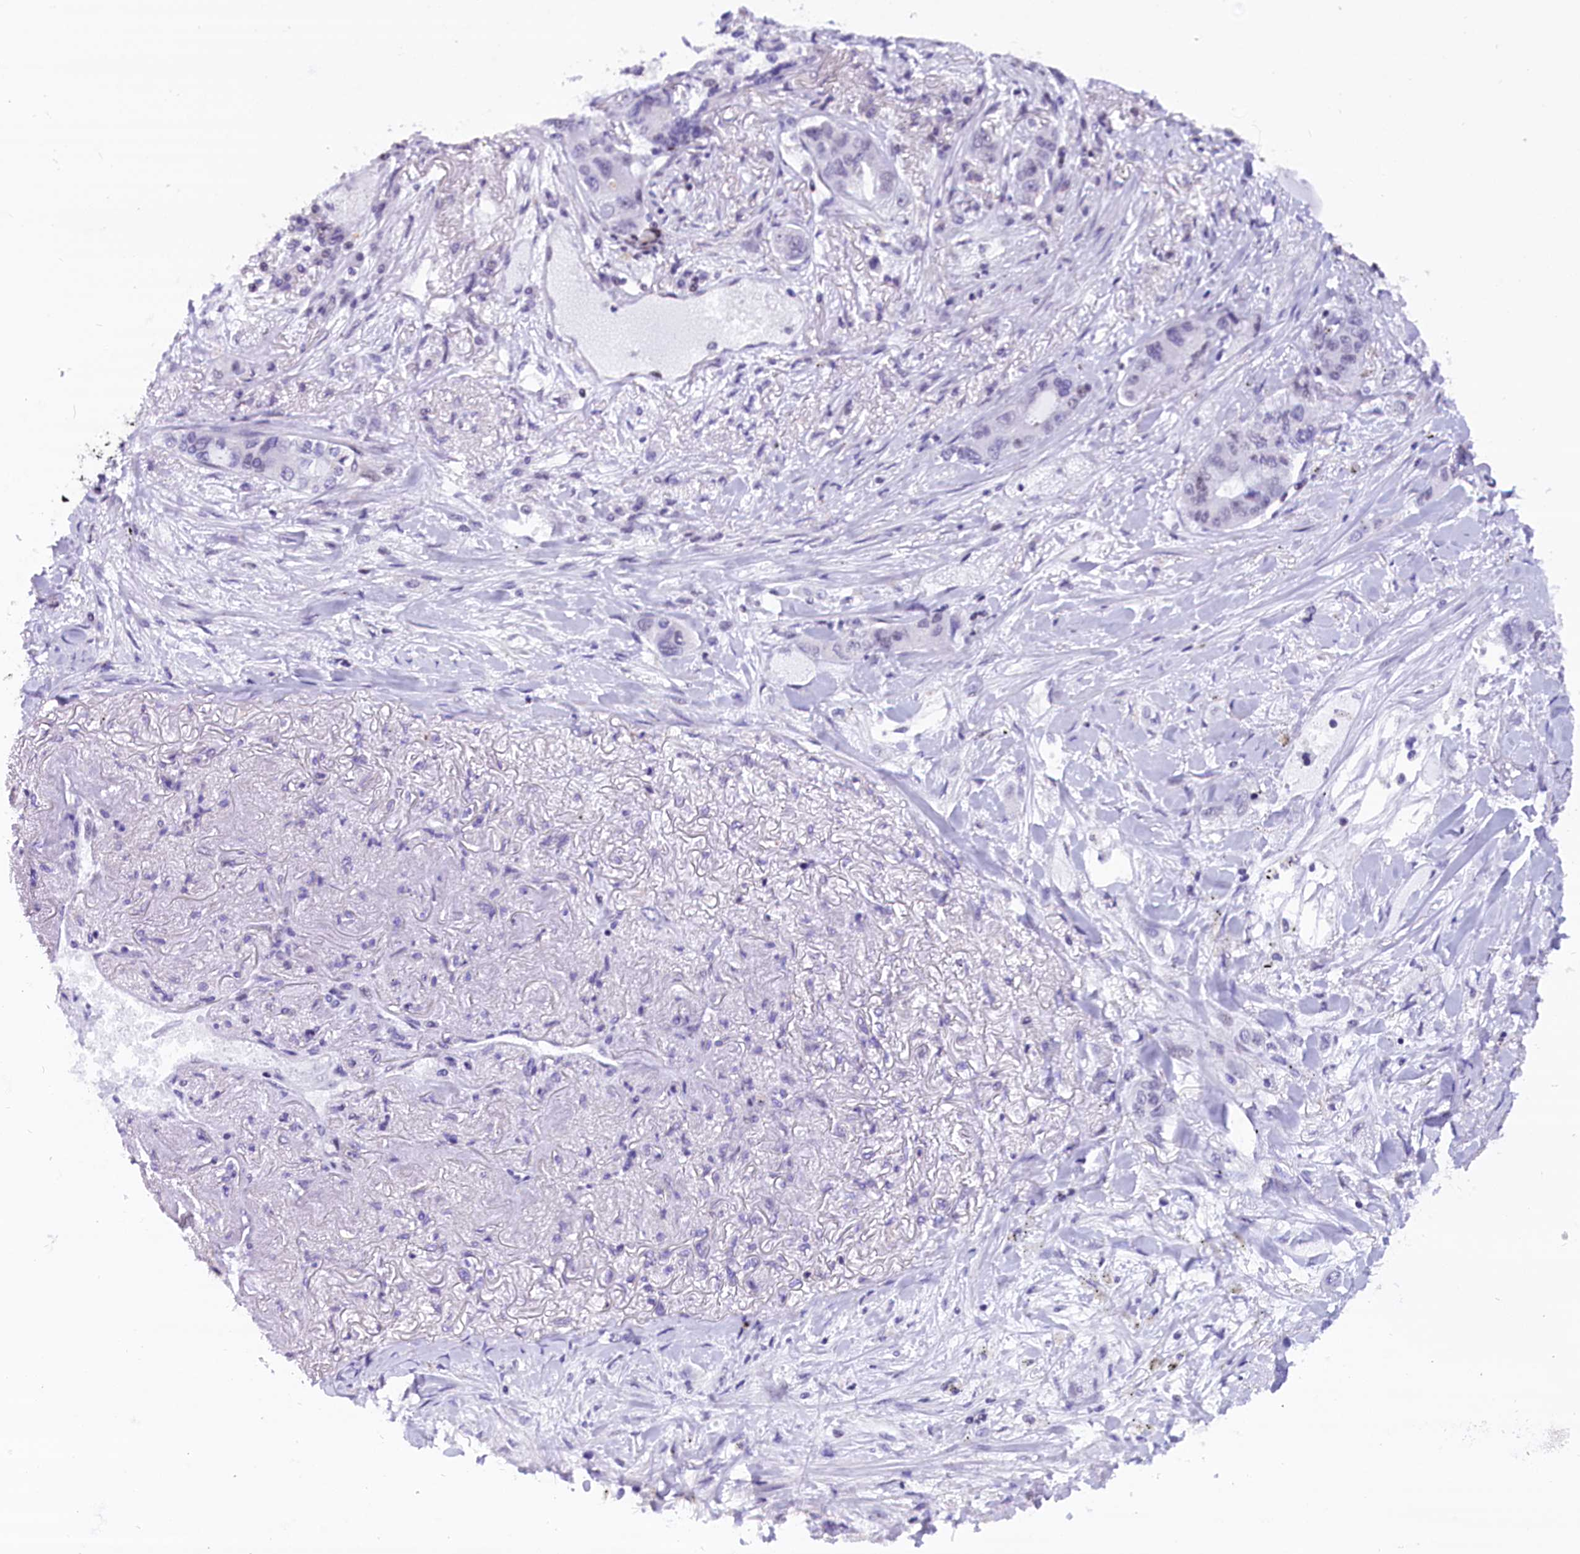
{"staining": {"intensity": "negative", "quantity": "none", "location": "none"}, "tissue": "lung cancer", "cell_type": "Tumor cells", "image_type": "cancer", "snomed": [{"axis": "morphology", "description": "Adenocarcinoma, NOS"}, {"axis": "topography", "description": "Lung"}], "caption": "DAB immunohistochemical staining of adenocarcinoma (lung) reveals no significant expression in tumor cells.", "gene": "CDYL2", "patient": {"sex": "male", "age": 49}}